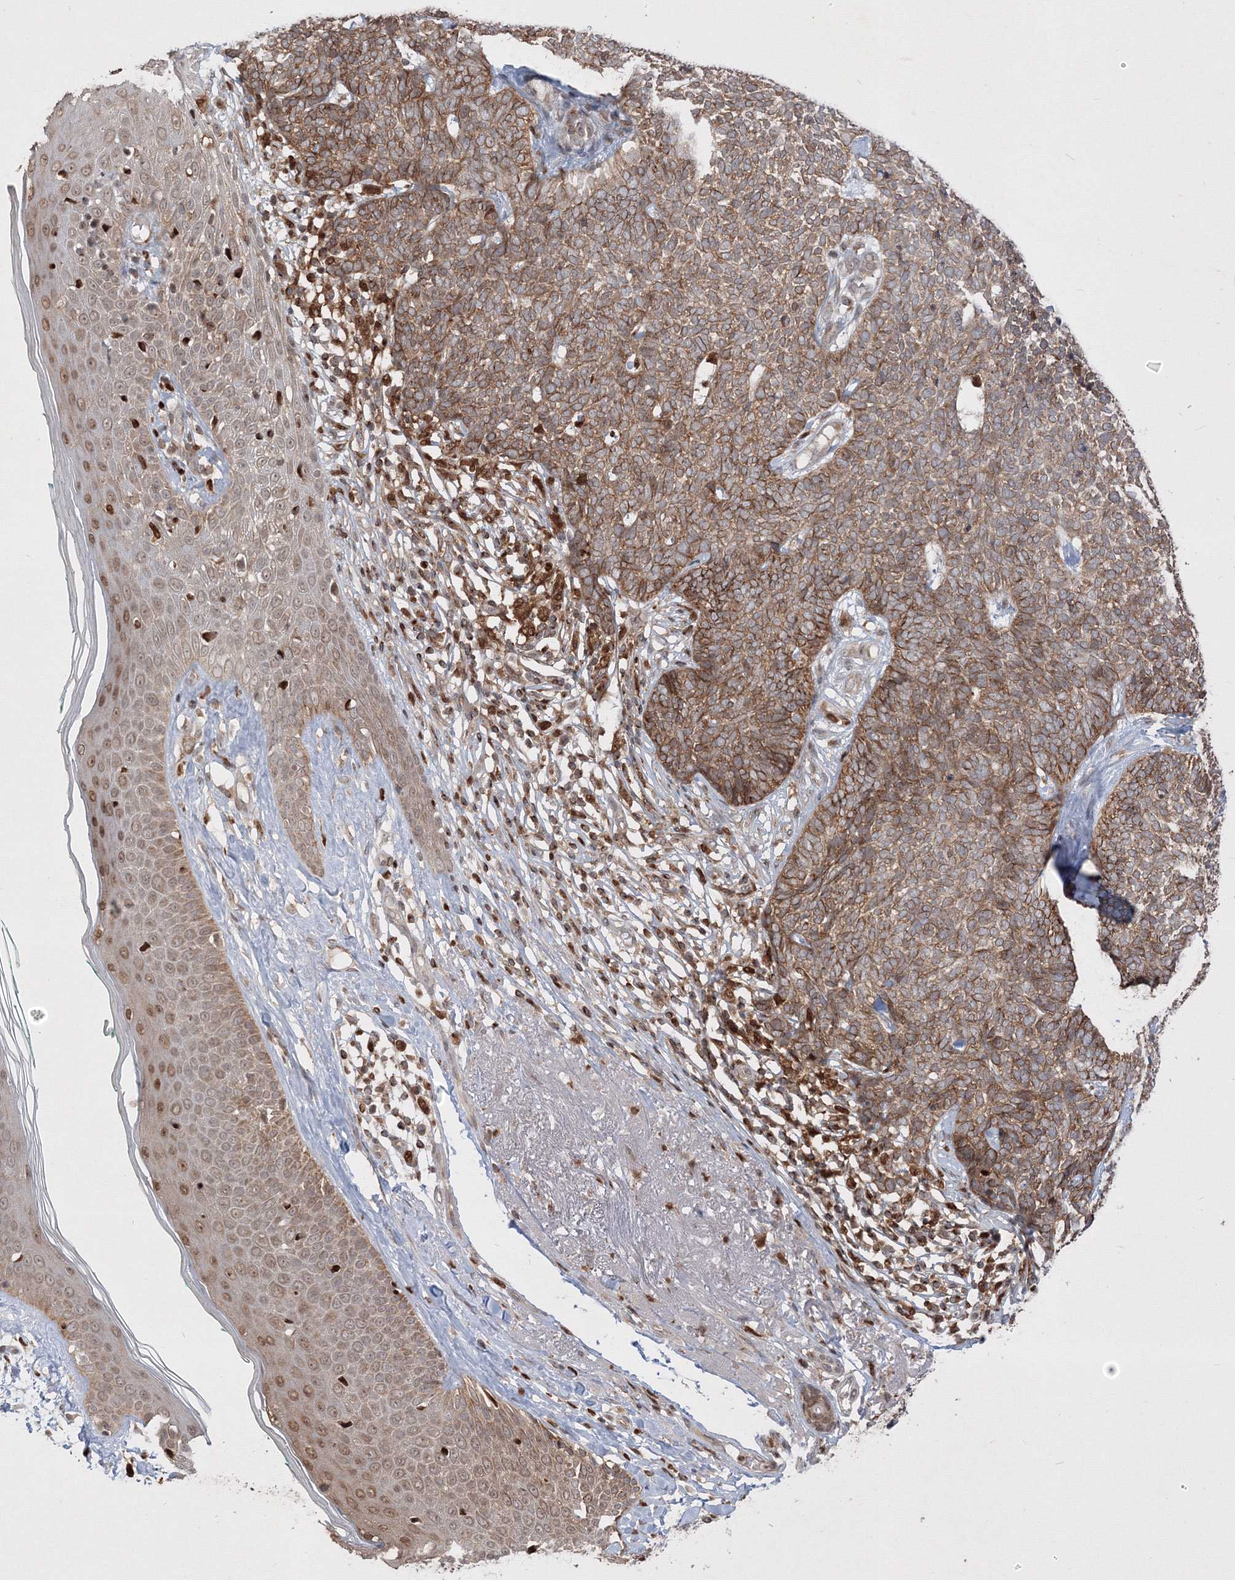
{"staining": {"intensity": "moderate", "quantity": ">75%", "location": "cytoplasmic/membranous"}, "tissue": "skin cancer", "cell_type": "Tumor cells", "image_type": "cancer", "snomed": [{"axis": "morphology", "description": "Basal cell carcinoma"}, {"axis": "topography", "description": "Skin"}], "caption": "Basal cell carcinoma (skin) stained with a brown dye demonstrates moderate cytoplasmic/membranous positive expression in approximately >75% of tumor cells.", "gene": "TMEM50B", "patient": {"sex": "female", "age": 84}}